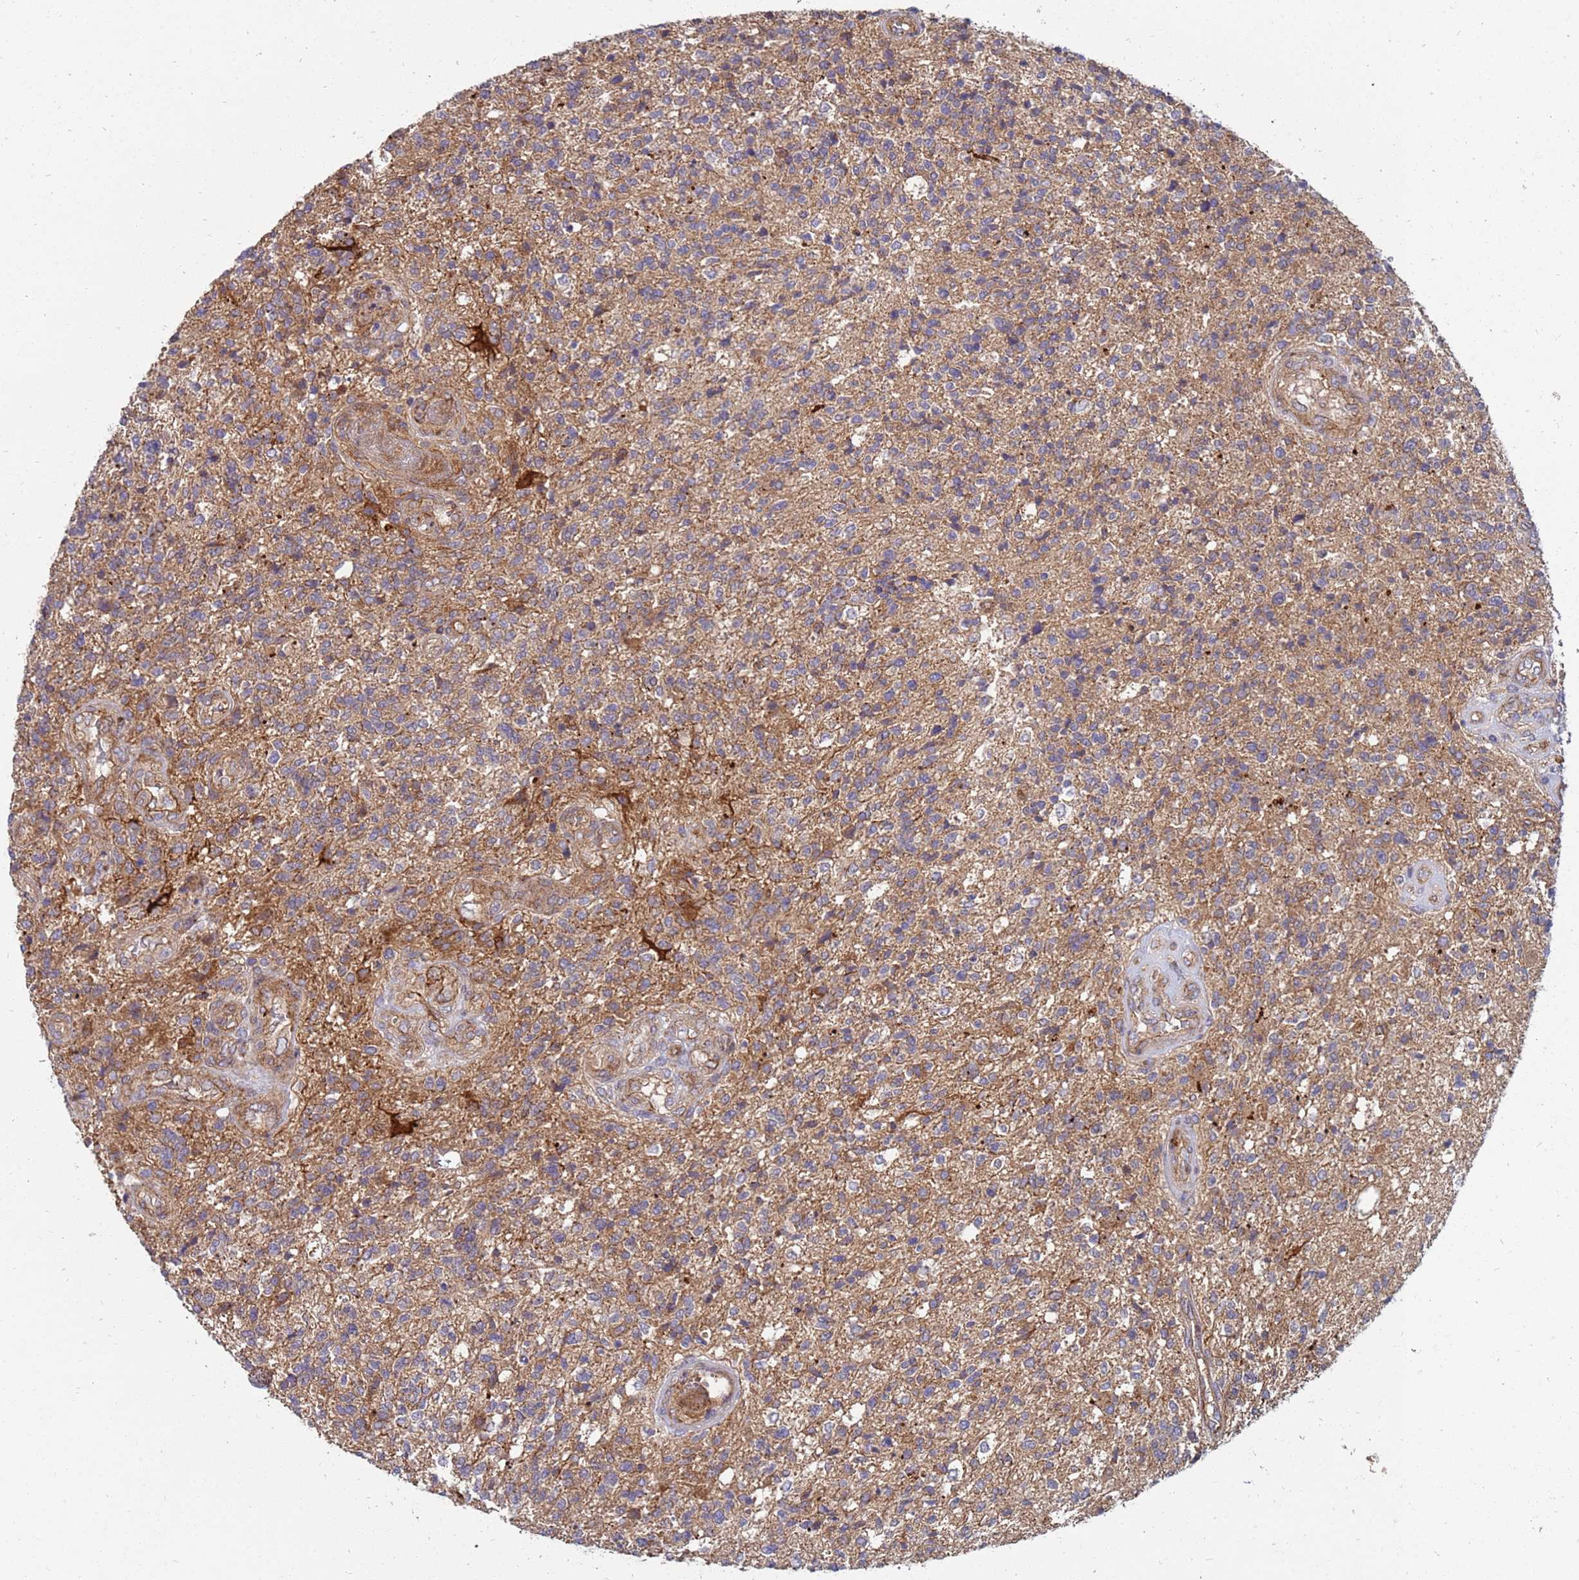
{"staining": {"intensity": "weak", "quantity": ">75%", "location": "cytoplasmic/membranous"}, "tissue": "glioma", "cell_type": "Tumor cells", "image_type": "cancer", "snomed": [{"axis": "morphology", "description": "Glioma, malignant, High grade"}, {"axis": "topography", "description": "Brain"}], "caption": "A photomicrograph of human high-grade glioma (malignant) stained for a protein shows weak cytoplasmic/membranous brown staining in tumor cells.", "gene": "CDC34", "patient": {"sex": "male", "age": 56}}